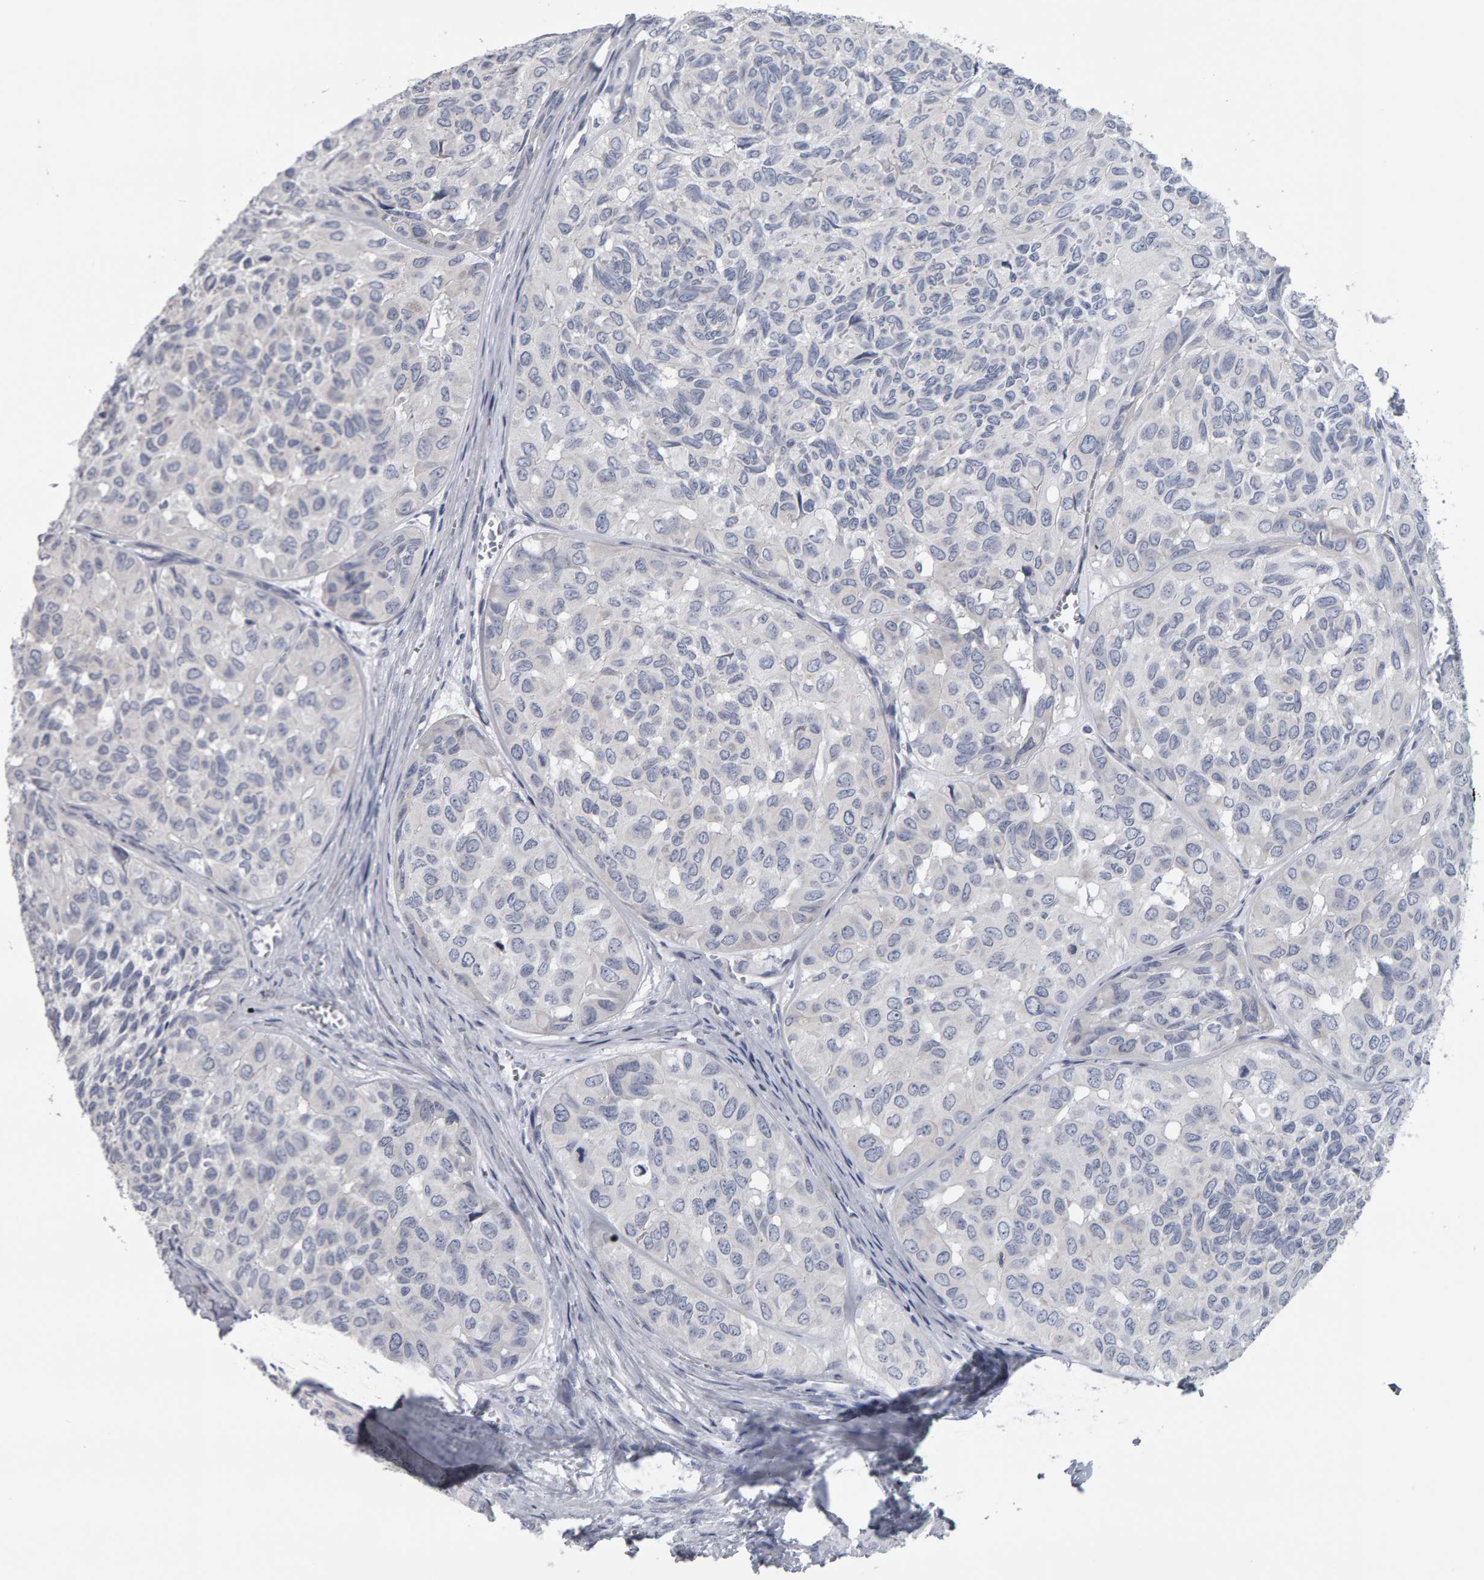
{"staining": {"intensity": "negative", "quantity": "none", "location": "none"}, "tissue": "head and neck cancer", "cell_type": "Tumor cells", "image_type": "cancer", "snomed": [{"axis": "morphology", "description": "Adenocarcinoma, NOS"}, {"axis": "topography", "description": "Salivary gland, NOS"}, {"axis": "topography", "description": "Head-Neck"}], "caption": "Photomicrograph shows no significant protein positivity in tumor cells of head and neck cancer.", "gene": "CD38", "patient": {"sex": "female", "age": 76}}